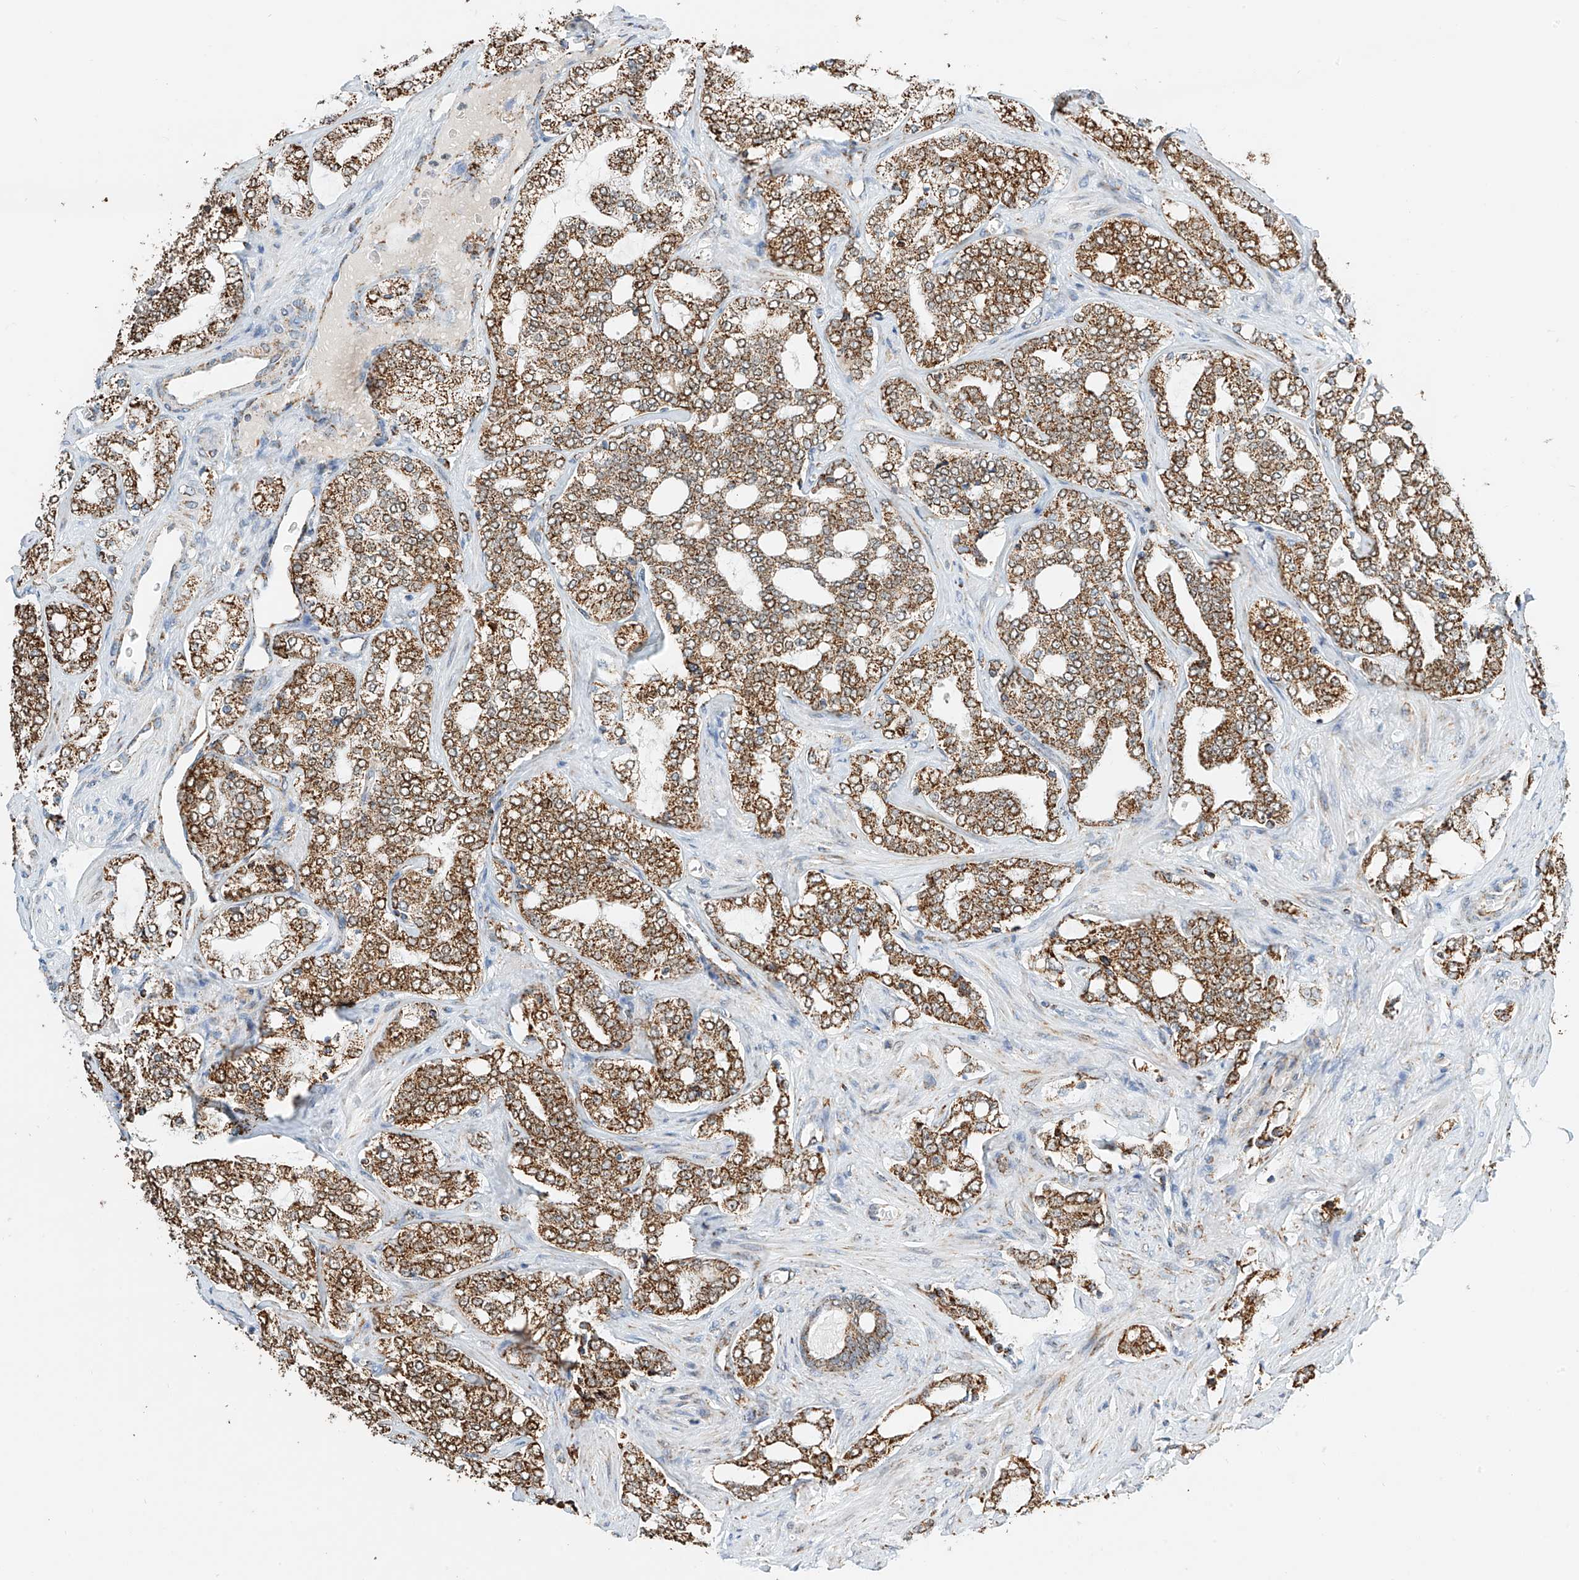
{"staining": {"intensity": "moderate", "quantity": ">75%", "location": "cytoplasmic/membranous"}, "tissue": "prostate cancer", "cell_type": "Tumor cells", "image_type": "cancer", "snomed": [{"axis": "morphology", "description": "Adenocarcinoma, High grade"}, {"axis": "topography", "description": "Prostate"}], "caption": "IHC micrograph of neoplastic tissue: prostate cancer (high-grade adenocarcinoma) stained using IHC exhibits medium levels of moderate protein expression localized specifically in the cytoplasmic/membranous of tumor cells, appearing as a cytoplasmic/membranous brown color.", "gene": "PPA2", "patient": {"sex": "male", "age": 64}}